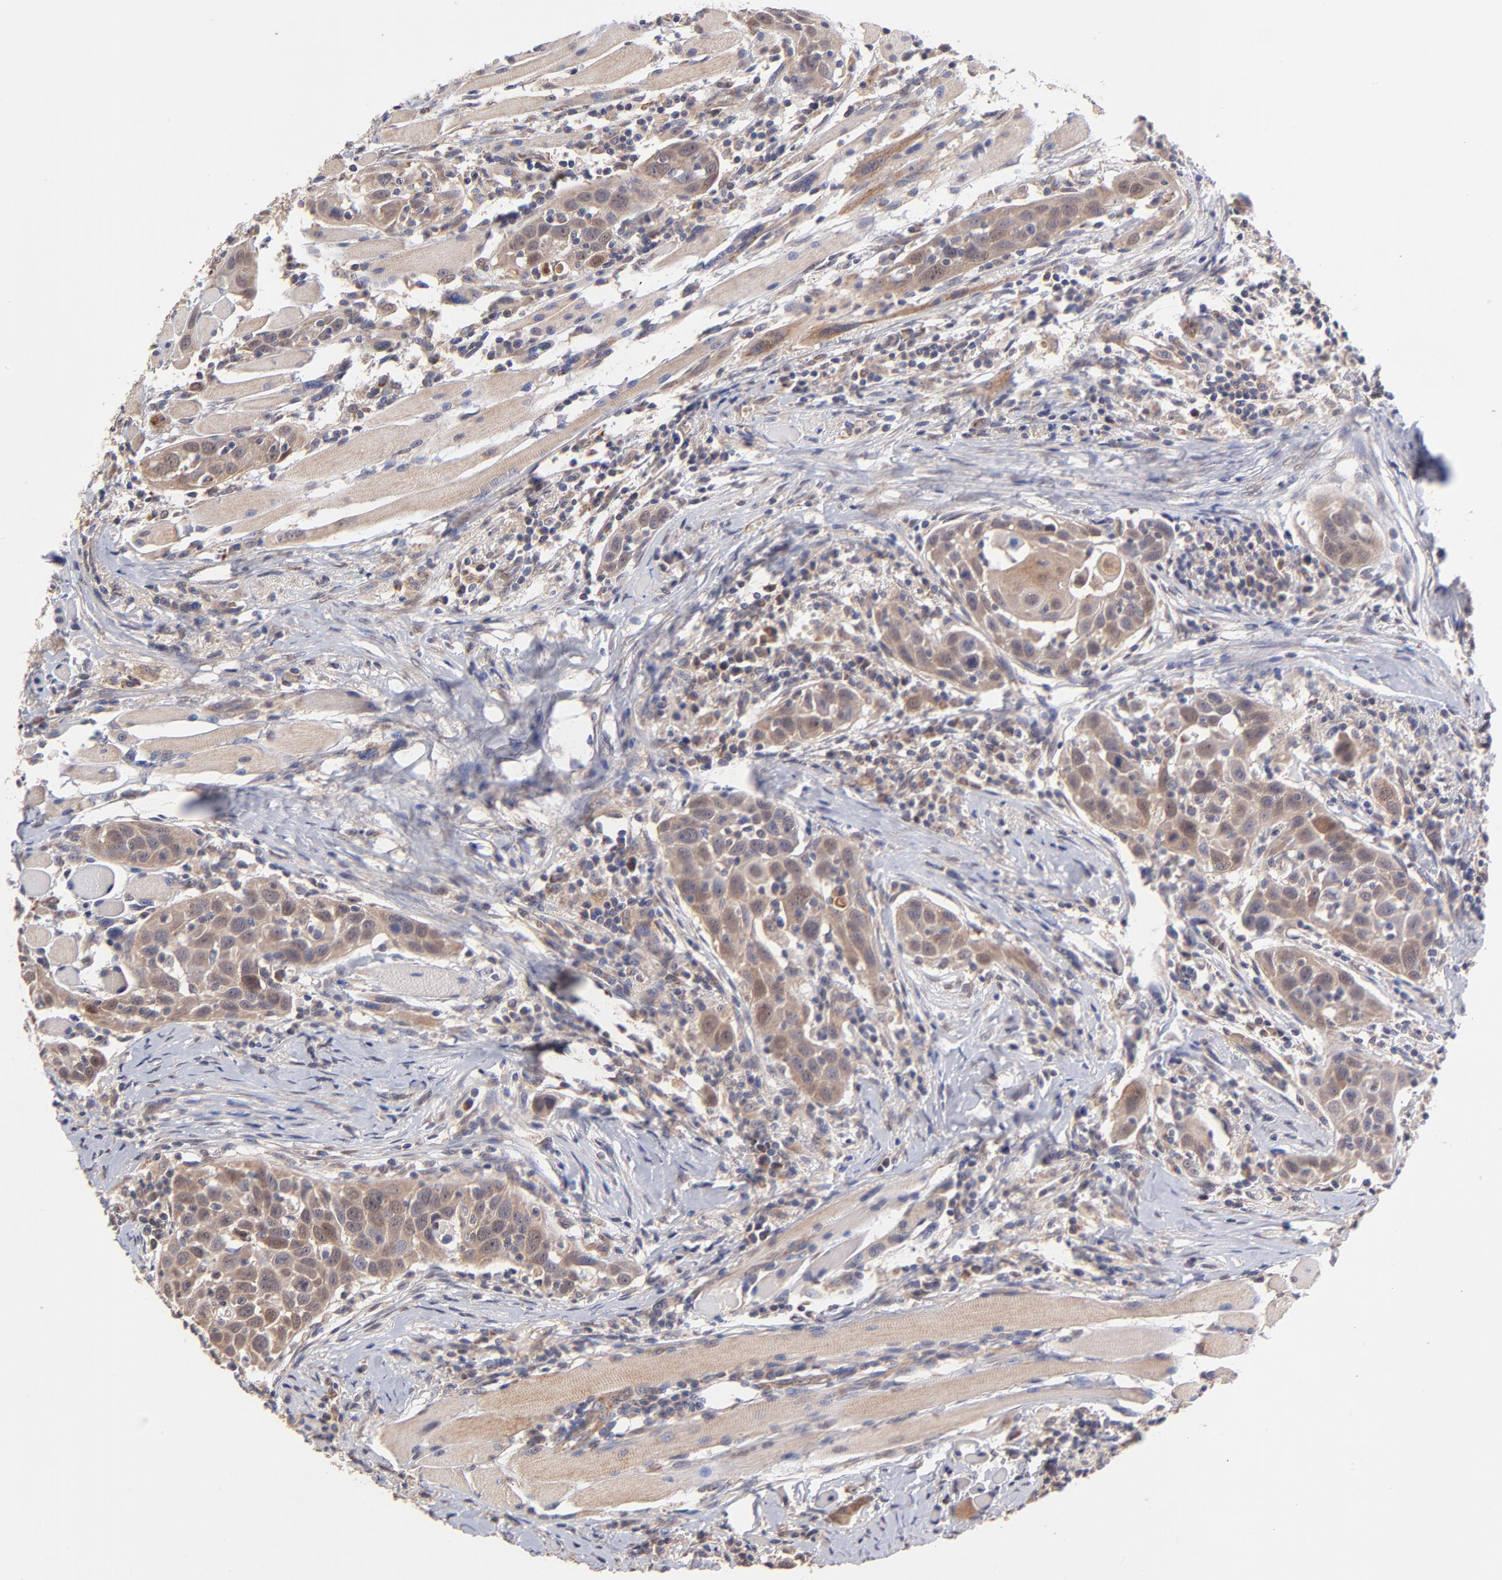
{"staining": {"intensity": "strong", "quantity": ">75%", "location": "cytoplasmic/membranous"}, "tissue": "head and neck cancer", "cell_type": "Tumor cells", "image_type": "cancer", "snomed": [{"axis": "morphology", "description": "Squamous cell carcinoma, NOS"}, {"axis": "topography", "description": "Oral tissue"}, {"axis": "topography", "description": "Head-Neck"}], "caption": "The micrograph demonstrates a brown stain indicating the presence of a protein in the cytoplasmic/membranous of tumor cells in head and neck cancer (squamous cell carcinoma). (DAB (3,3'-diaminobenzidine) = brown stain, brightfield microscopy at high magnification).", "gene": "UBE2H", "patient": {"sex": "female", "age": 50}}